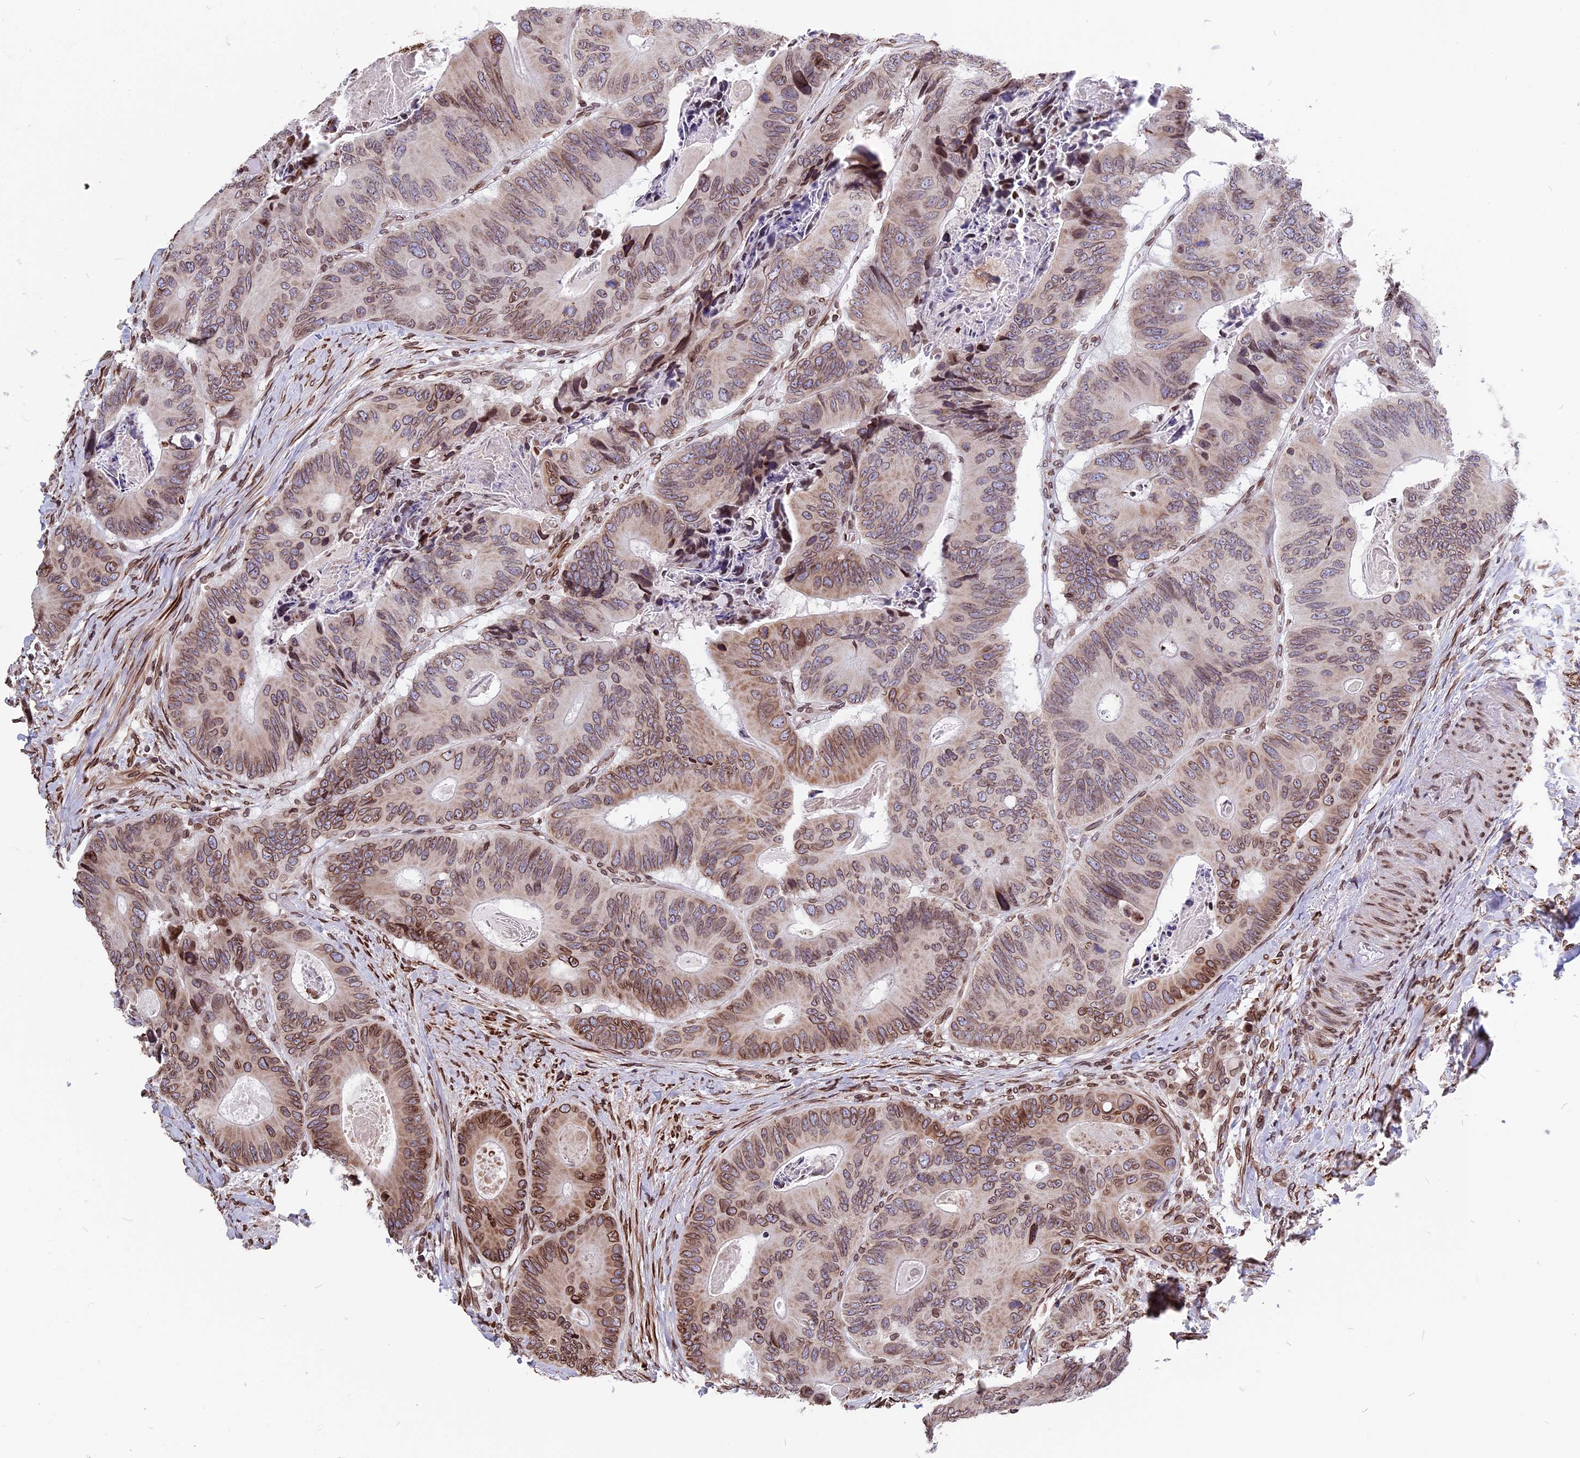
{"staining": {"intensity": "moderate", "quantity": ">75%", "location": "cytoplasmic/membranous,nuclear"}, "tissue": "colorectal cancer", "cell_type": "Tumor cells", "image_type": "cancer", "snomed": [{"axis": "morphology", "description": "Adenocarcinoma, NOS"}, {"axis": "topography", "description": "Colon"}], "caption": "Colorectal cancer was stained to show a protein in brown. There is medium levels of moderate cytoplasmic/membranous and nuclear positivity in about >75% of tumor cells.", "gene": "PTCHD4", "patient": {"sex": "male", "age": 84}}